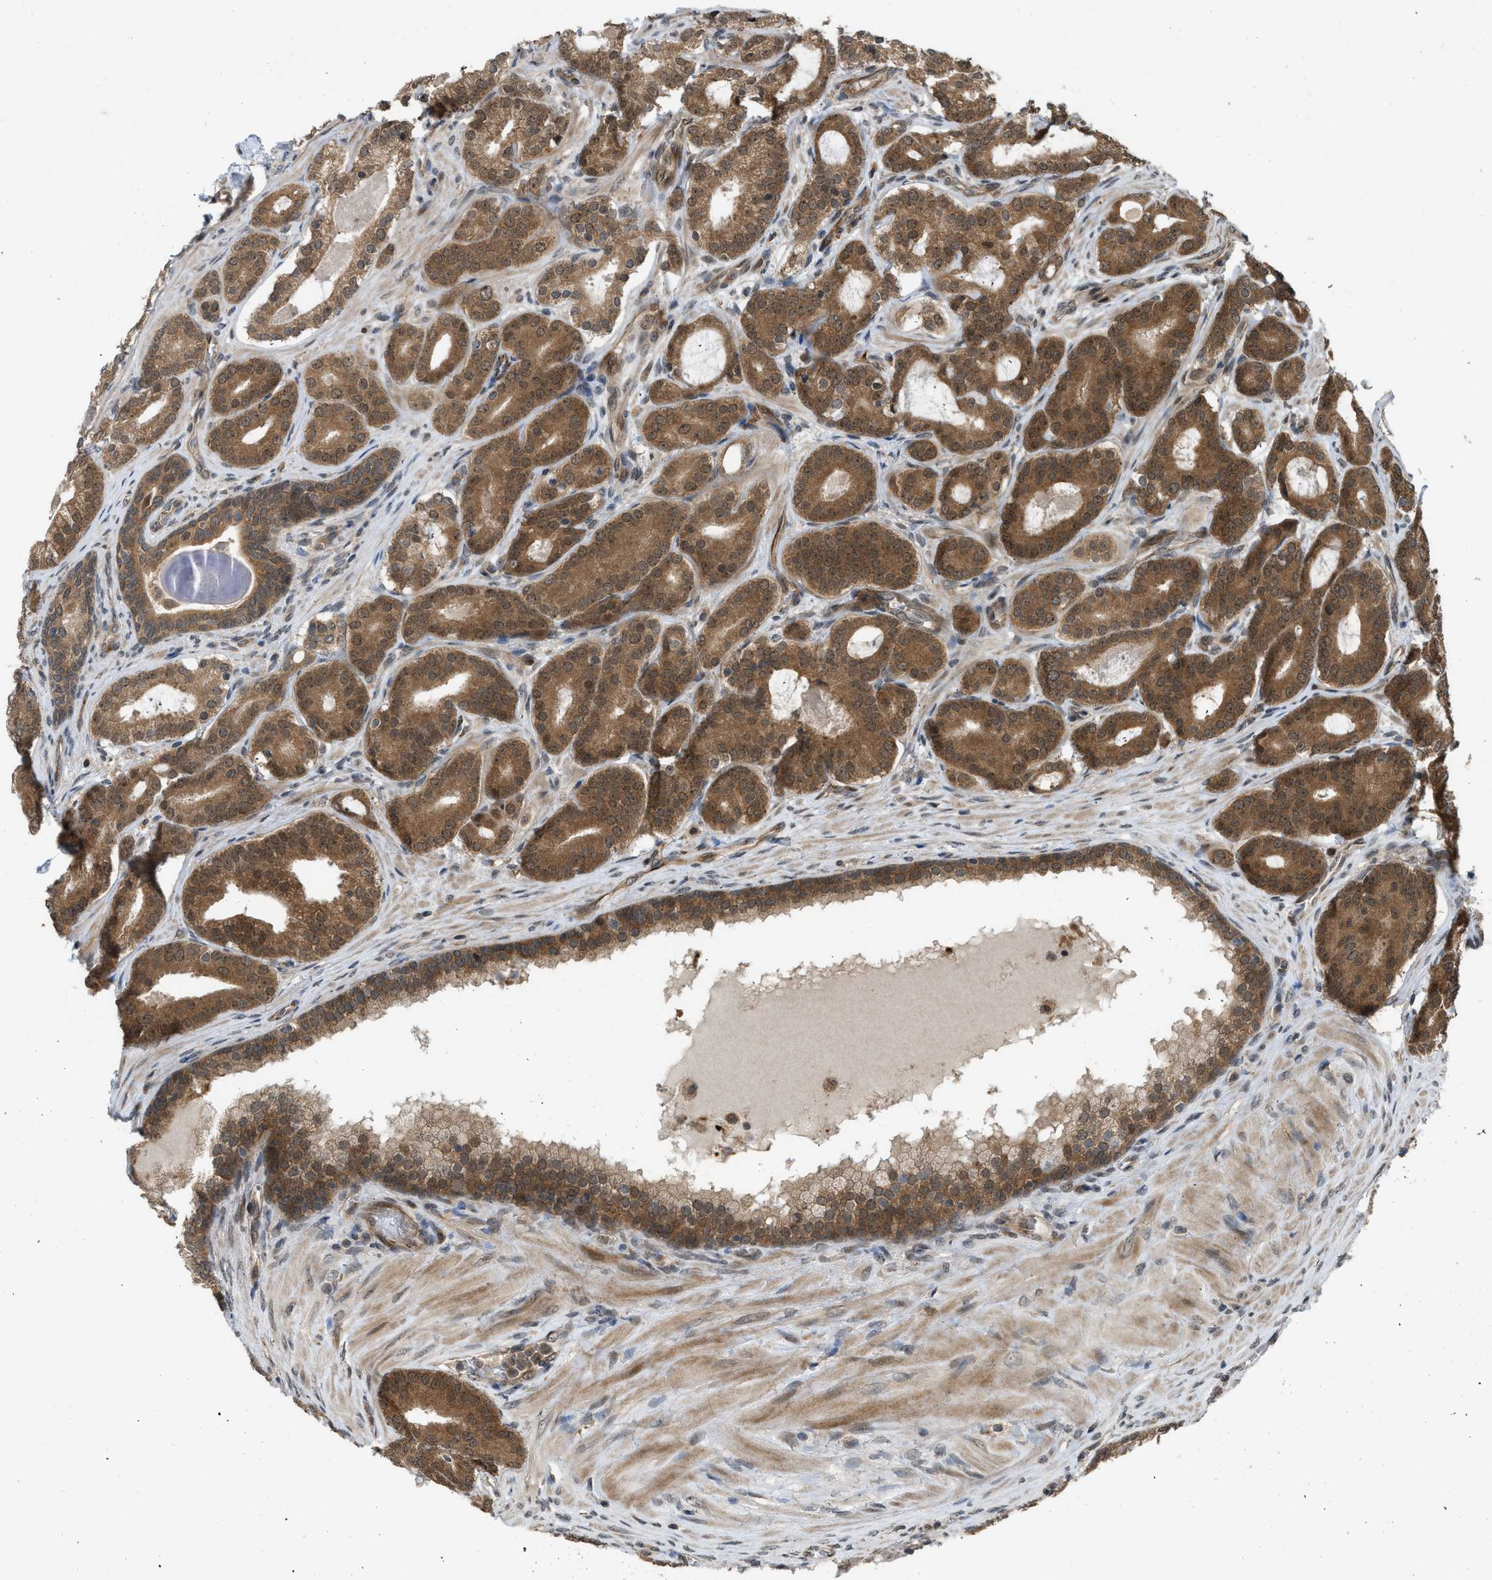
{"staining": {"intensity": "moderate", "quantity": ">75%", "location": "cytoplasmic/membranous"}, "tissue": "prostate cancer", "cell_type": "Tumor cells", "image_type": "cancer", "snomed": [{"axis": "morphology", "description": "Adenocarcinoma, High grade"}, {"axis": "topography", "description": "Prostate"}], "caption": "Prostate adenocarcinoma (high-grade) stained with IHC reveals moderate cytoplasmic/membranous staining in about >75% of tumor cells.", "gene": "TXNL1", "patient": {"sex": "male", "age": 60}}